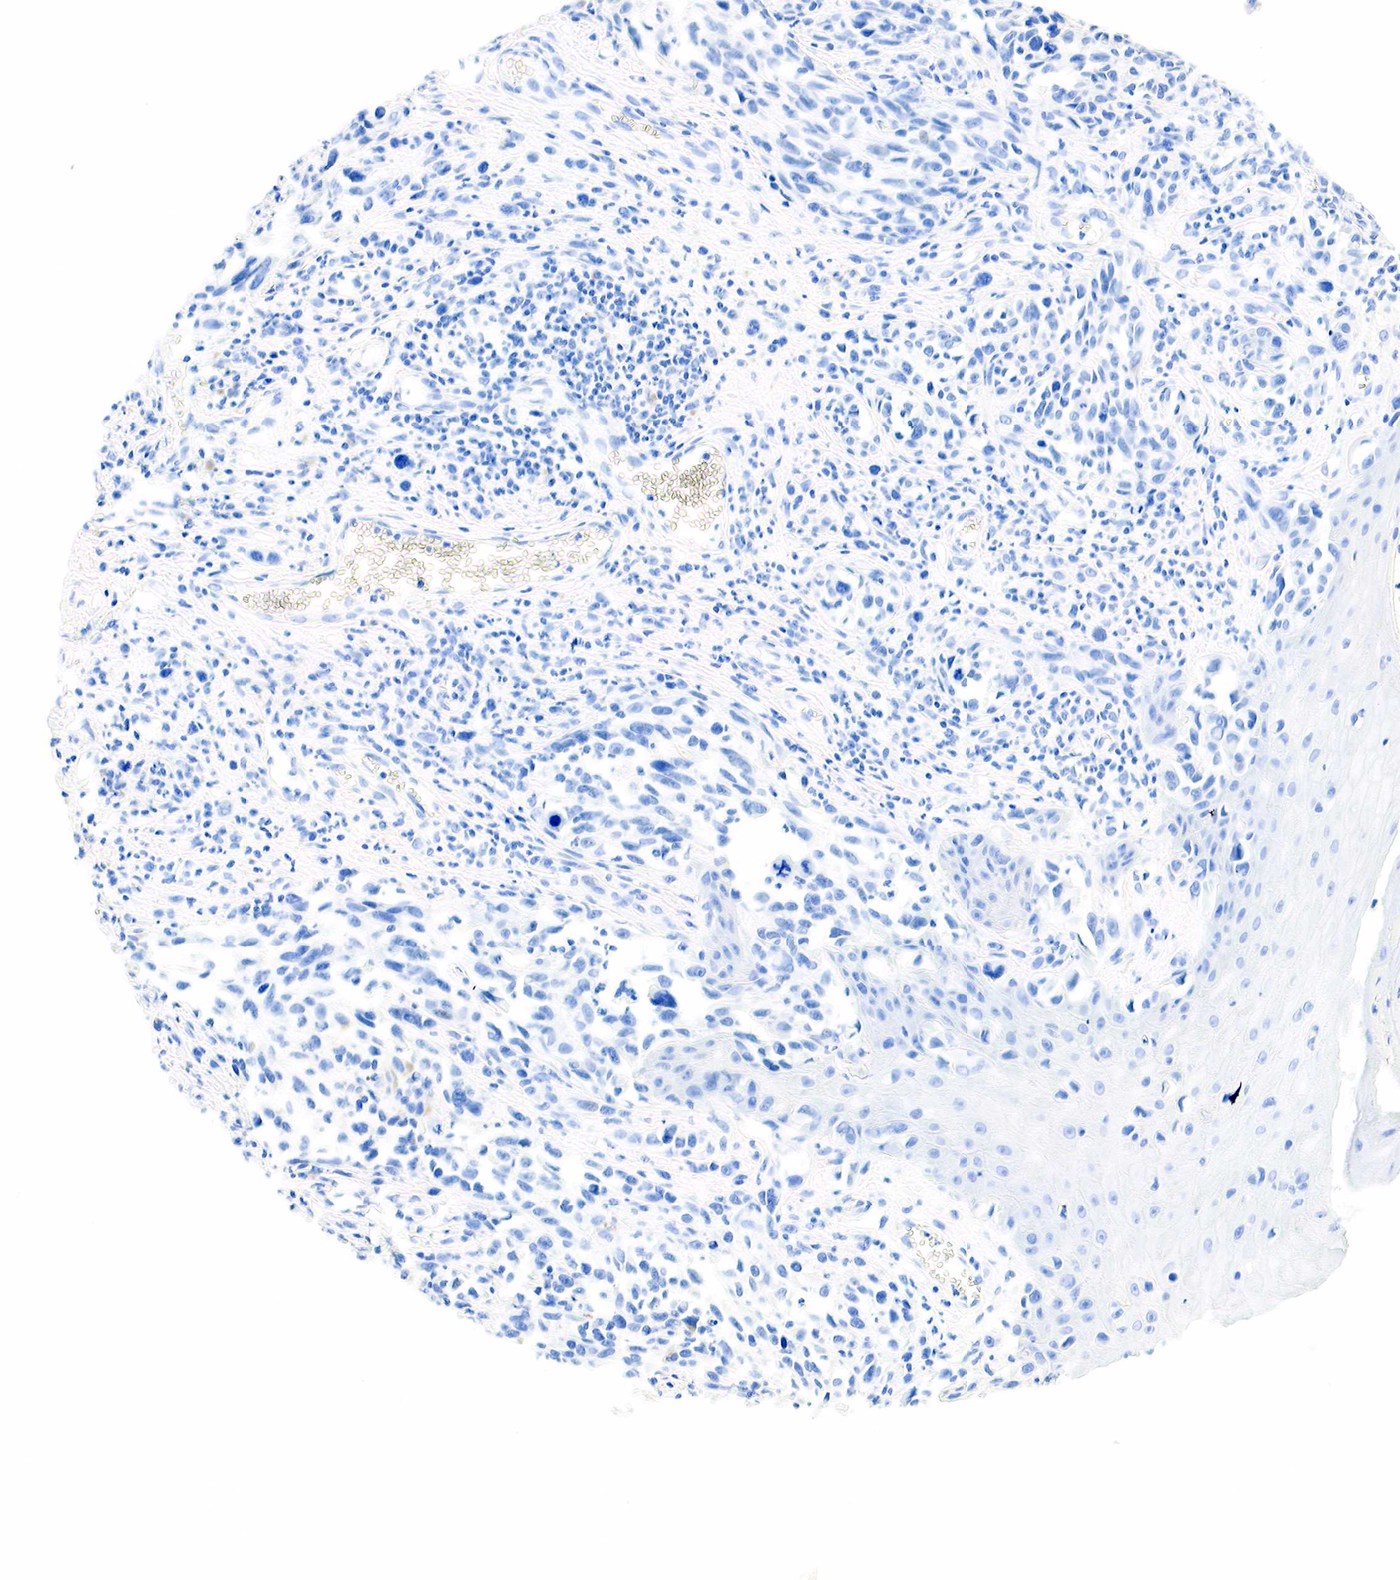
{"staining": {"intensity": "negative", "quantity": "none", "location": "none"}, "tissue": "melanoma", "cell_type": "Tumor cells", "image_type": "cancer", "snomed": [{"axis": "morphology", "description": "Malignant melanoma, NOS"}, {"axis": "topography", "description": "Skin"}], "caption": "Immunohistochemical staining of human melanoma exhibits no significant staining in tumor cells. Brightfield microscopy of immunohistochemistry (IHC) stained with DAB (3,3'-diaminobenzidine) (brown) and hematoxylin (blue), captured at high magnification.", "gene": "PTH", "patient": {"sex": "female", "age": 82}}